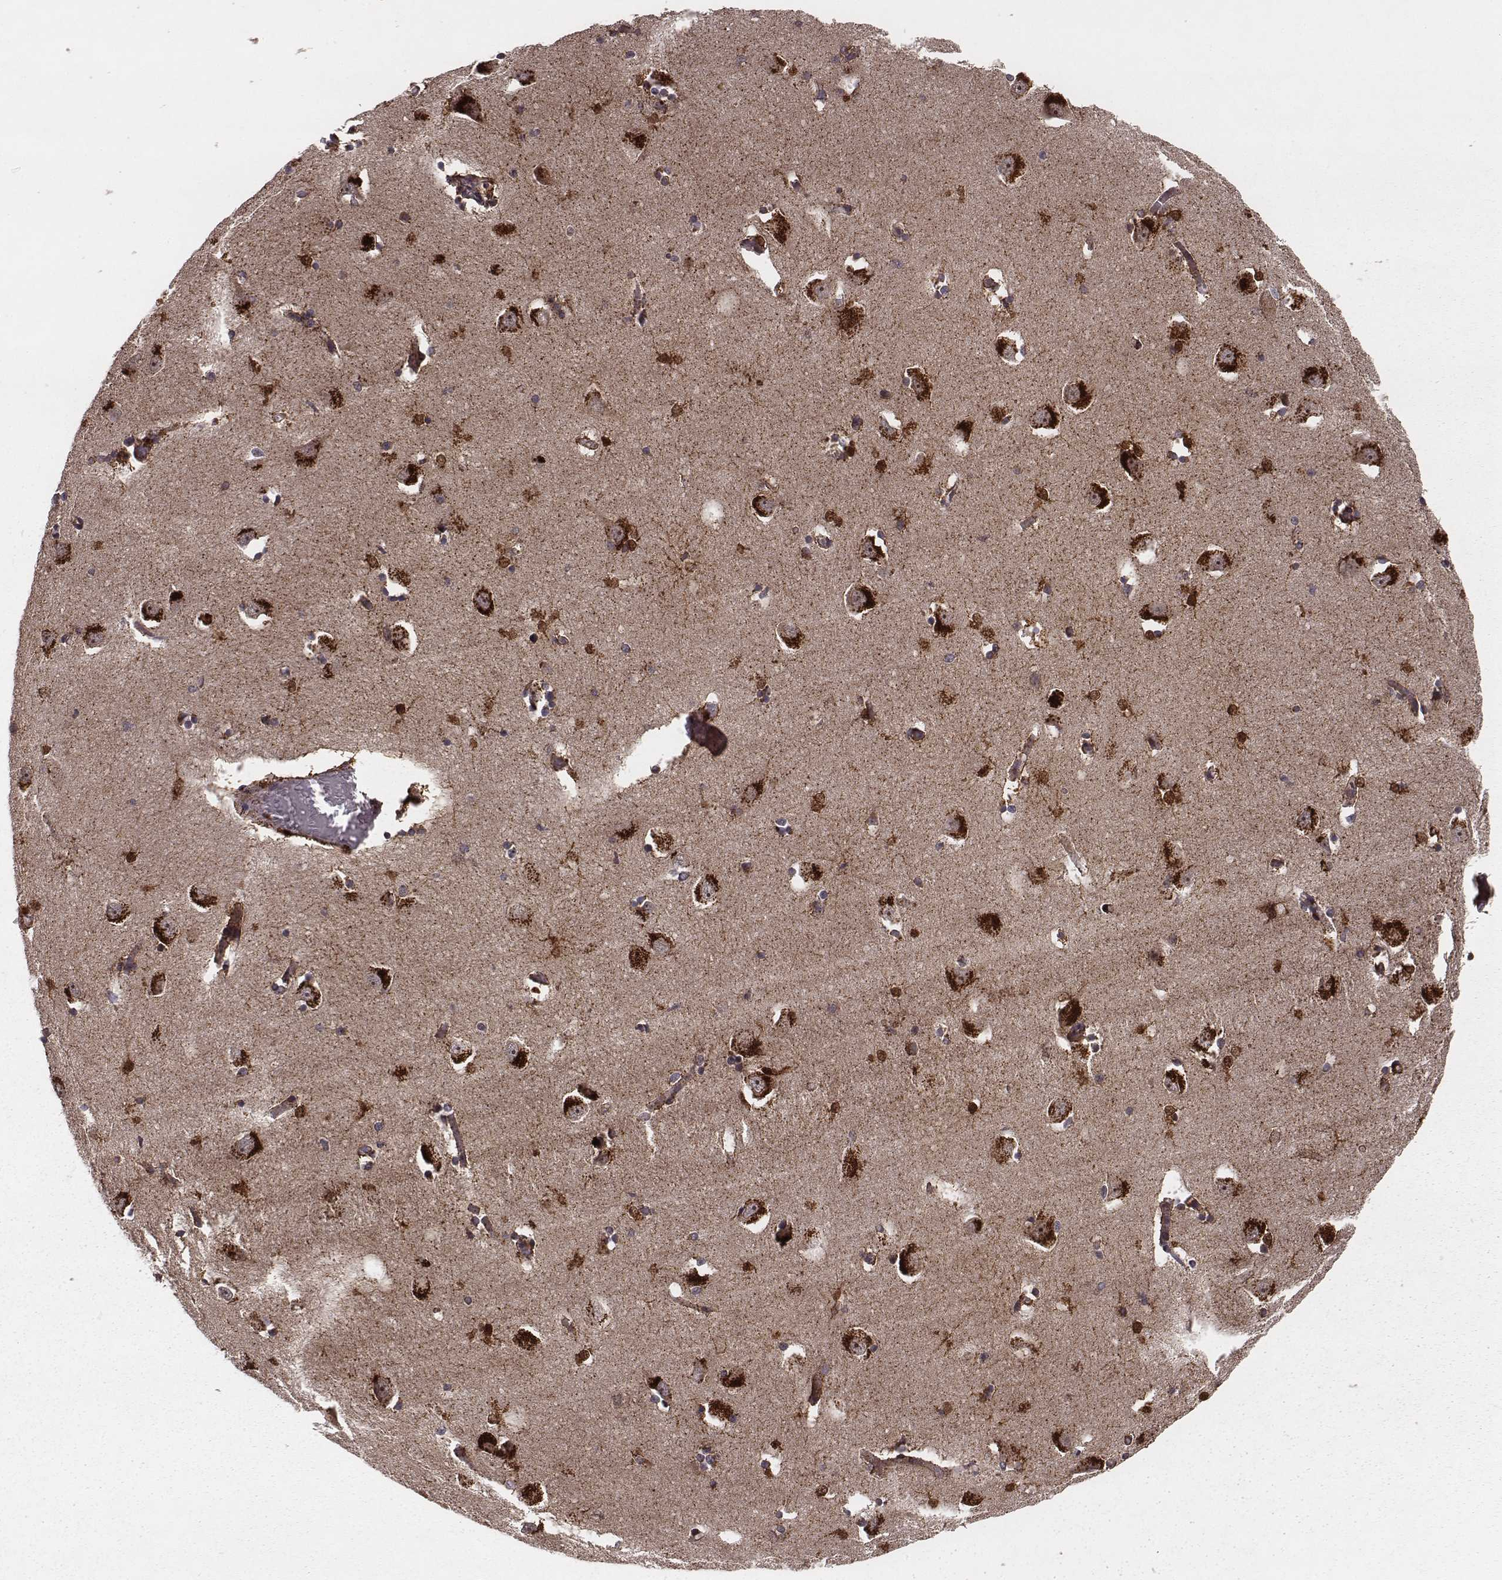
{"staining": {"intensity": "strong", "quantity": "<25%", "location": "cytoplasmic/membranous"}, "tissue": "caudate", "cell_type": "Glial cells", "image_type": "normal", "snomed": [{"axis": "morphology", "description": "Normal tissue, NOS"}, {"axis": "topography", "description": "Lateral ventricle wall"}, {"axis": "topography", "description": "Hippocampus"}], "caption": "Caudate was stained to show a protein in brown. There is medium levels of strong cytoplasmic/membranous expression in about <25% of glial cells. (brown staining indicates protein expression, while blue staining denotes nuclei).", "gene": "ZDHHC21", "patient": {"sex": "female", "age": 63}}